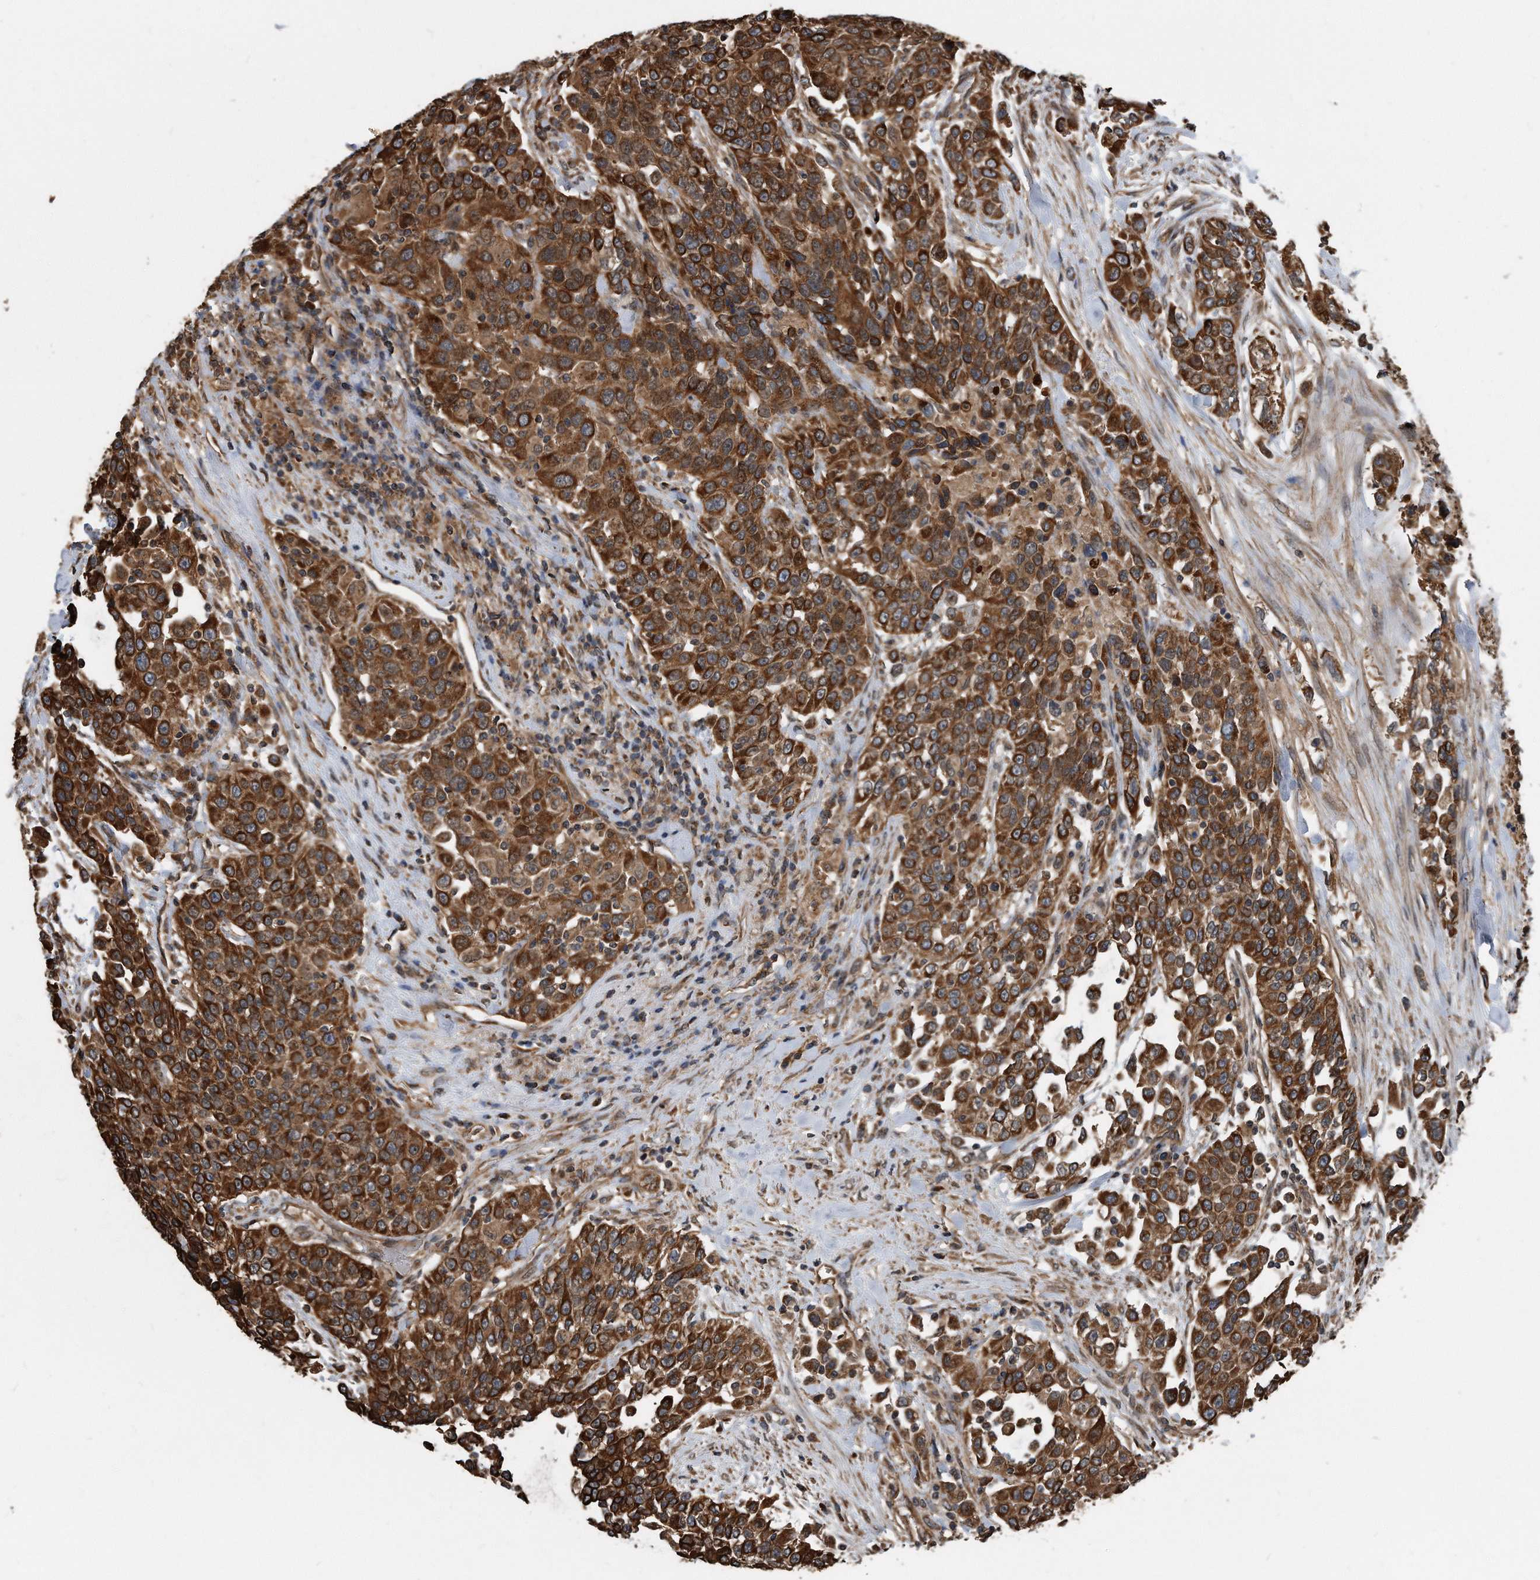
{"staining": {"intensity": "strong", "quantity": ">75%", "location": "cytoplasmic/membranous"}, "tissue": "urothelial cancer", "cell_type": "Tumor cells", "image_type": "cancer", "snomed": [{"axis": "morphology", "description": "Urothelial carcinoma, High grade"}, {"axis": "topography", "description": "Urinary bladder"}], "caption": "An immunohistochemistry micrograph of neoplastic tissue is shown. Protein staining in brown labels strong cytoplasmic/membranous positivity in urothelial cancer within tumor cells. (brown staining indicates protein expression, while blue staining denotes nuclei).", "gene": "FAM136A", "patient": {"sex": "female", "age": 80}}